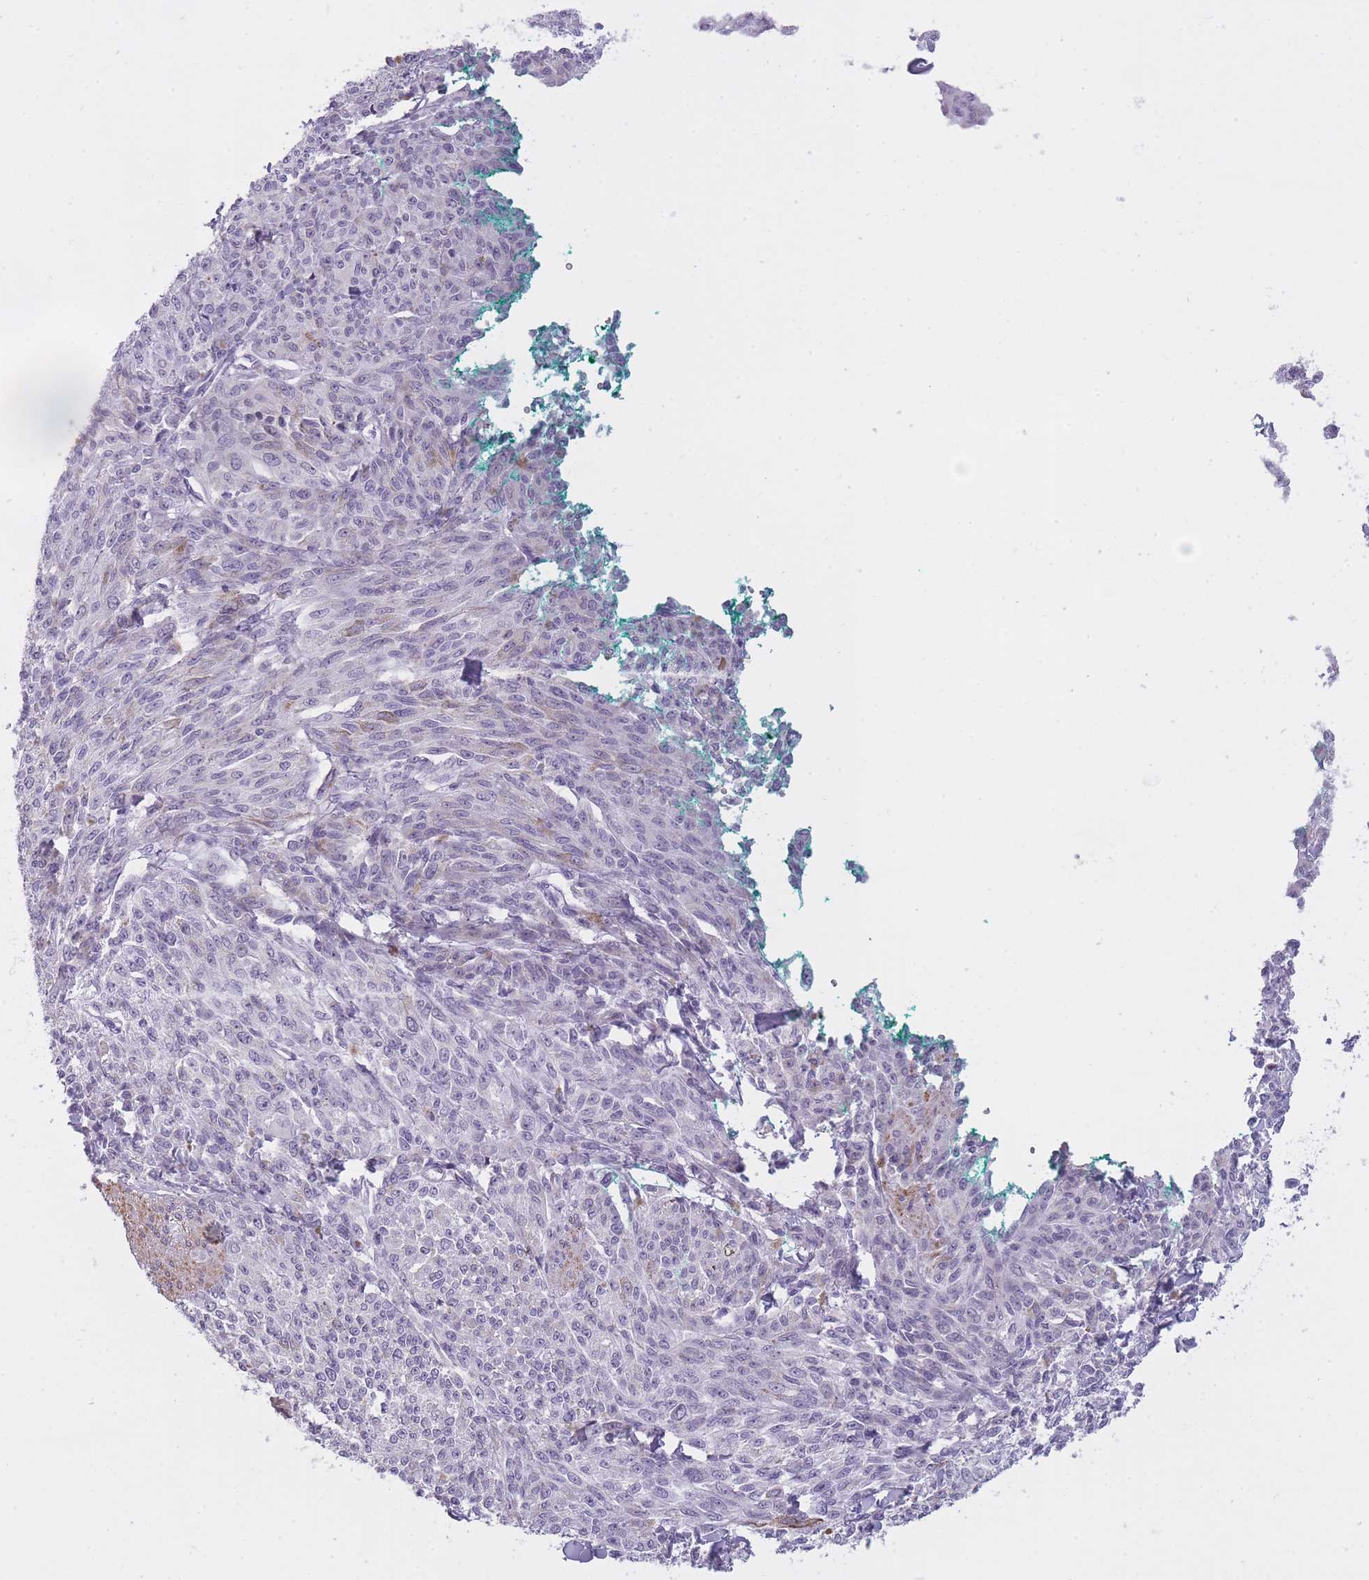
{"staining": {"intensity": "negative", "quantity": "none", "location": "none"}, "tissue": "melanoma", "cell_type": "Tumor cells", "image_type": "cancer", "snomed": [{"axis": "morphology", "description": "Malignant melanoma, NOS"}, {"axis": "topography", "description": "Skin"}], "caption": "DAB immunohistochemical staining of melanoma shows no significant positivity in tumor cells.", "gene": "GOLGA6D", "patient": {"sex": "female", "age": 52}}